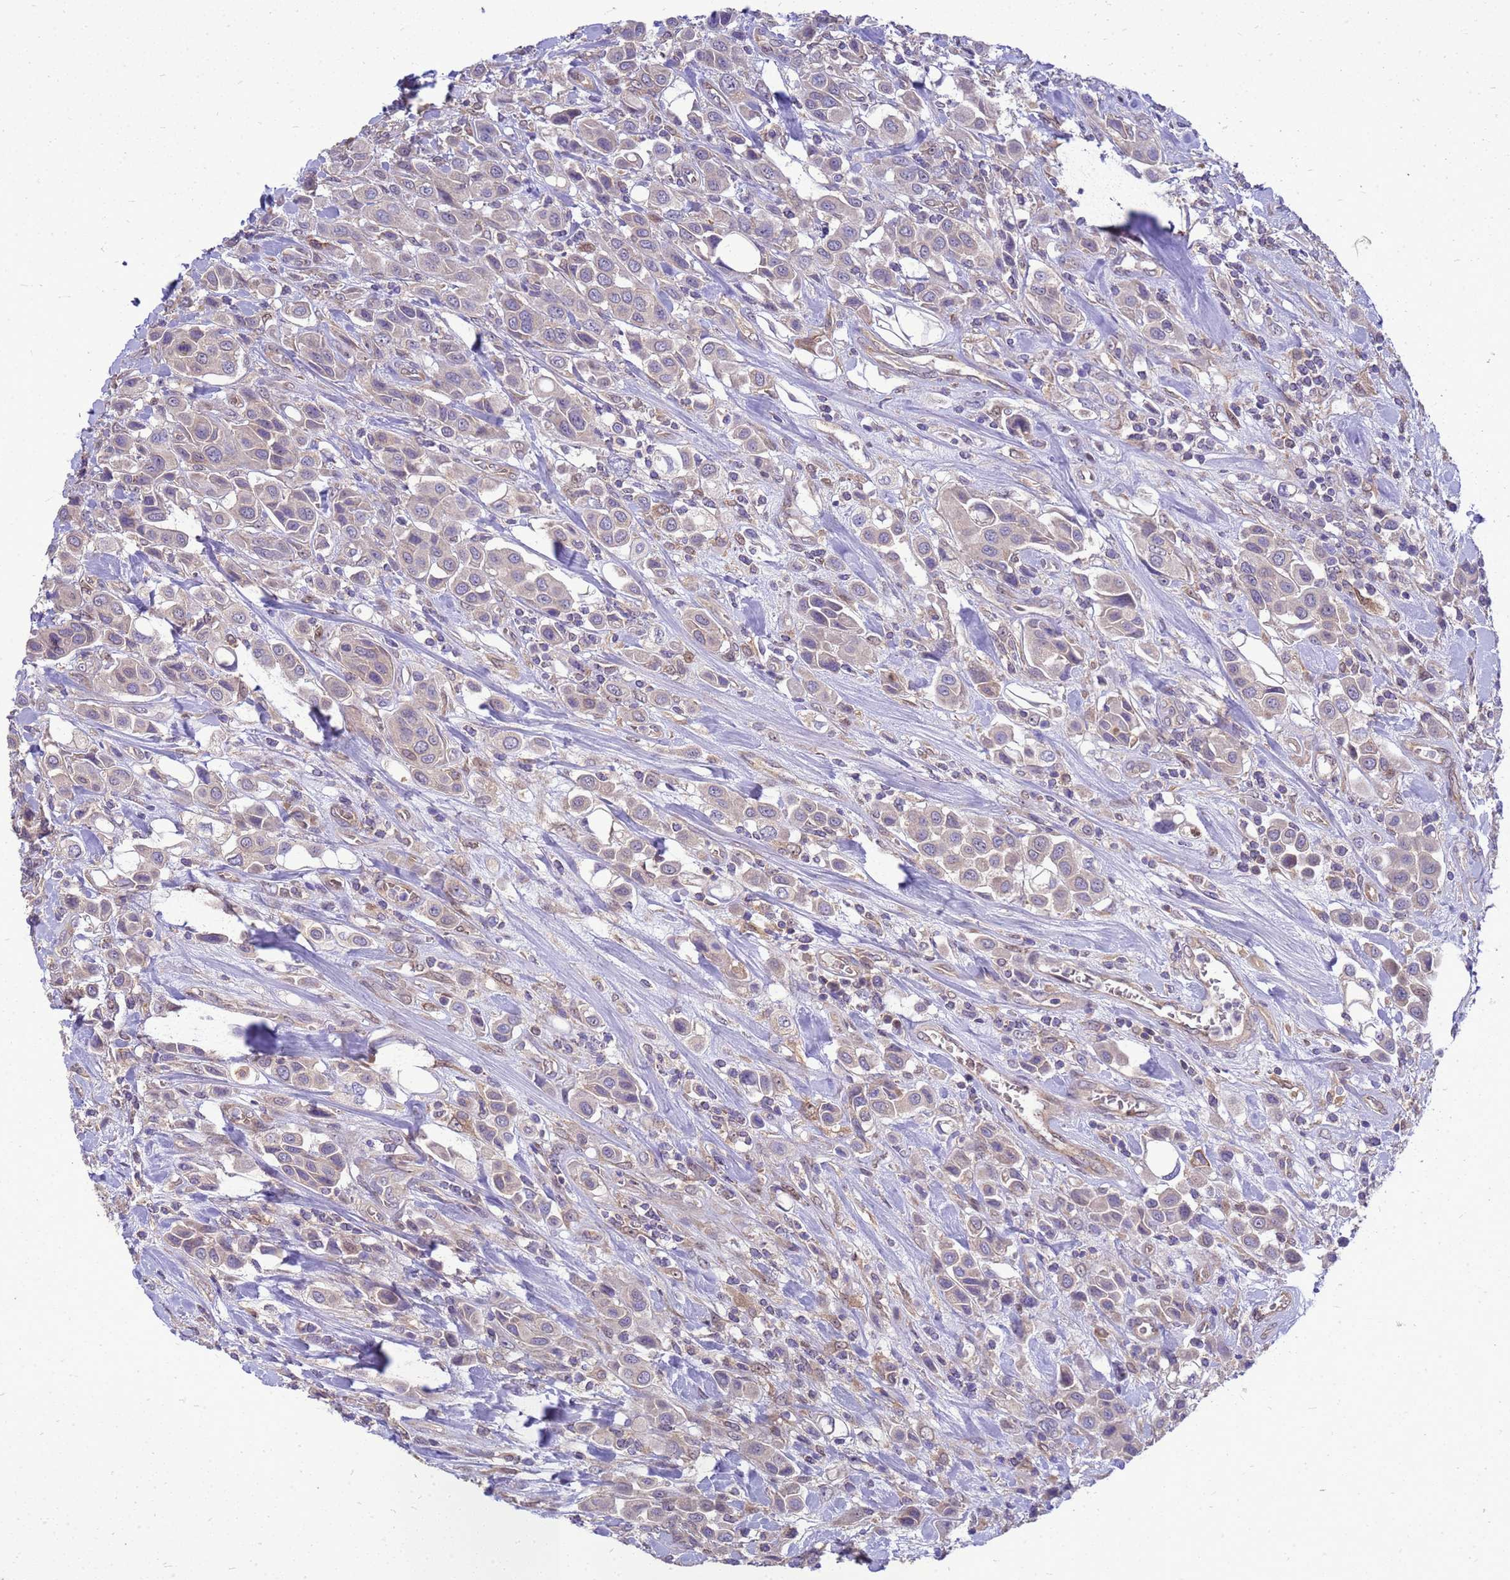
{"staining": {"intensity": "negative", "quantity": "none", "location": "none"}, "tissue": "urothelial cancer", "cell_type": "Tumor cells", "image_type": "cancer", "snomed": [{"axis": "morphology", "description": "Urothelial carcinoma, High grade"}, {"axis": "topography", "description": "Urinary bladder"}], "caption": "Protein analysis of urothelial carcinoma (high-grade) demonstrates no significant staining in tumor cells. Brightfield microscopy of immunohistochemistry (IHC) stained with DAB (3,3'-diaminobenzidine) (brown) and hematoxylin (blue), captured at high magnification.", "gene": "EIF4EBP3", "patient": {"sex": "male", "age": 50}}